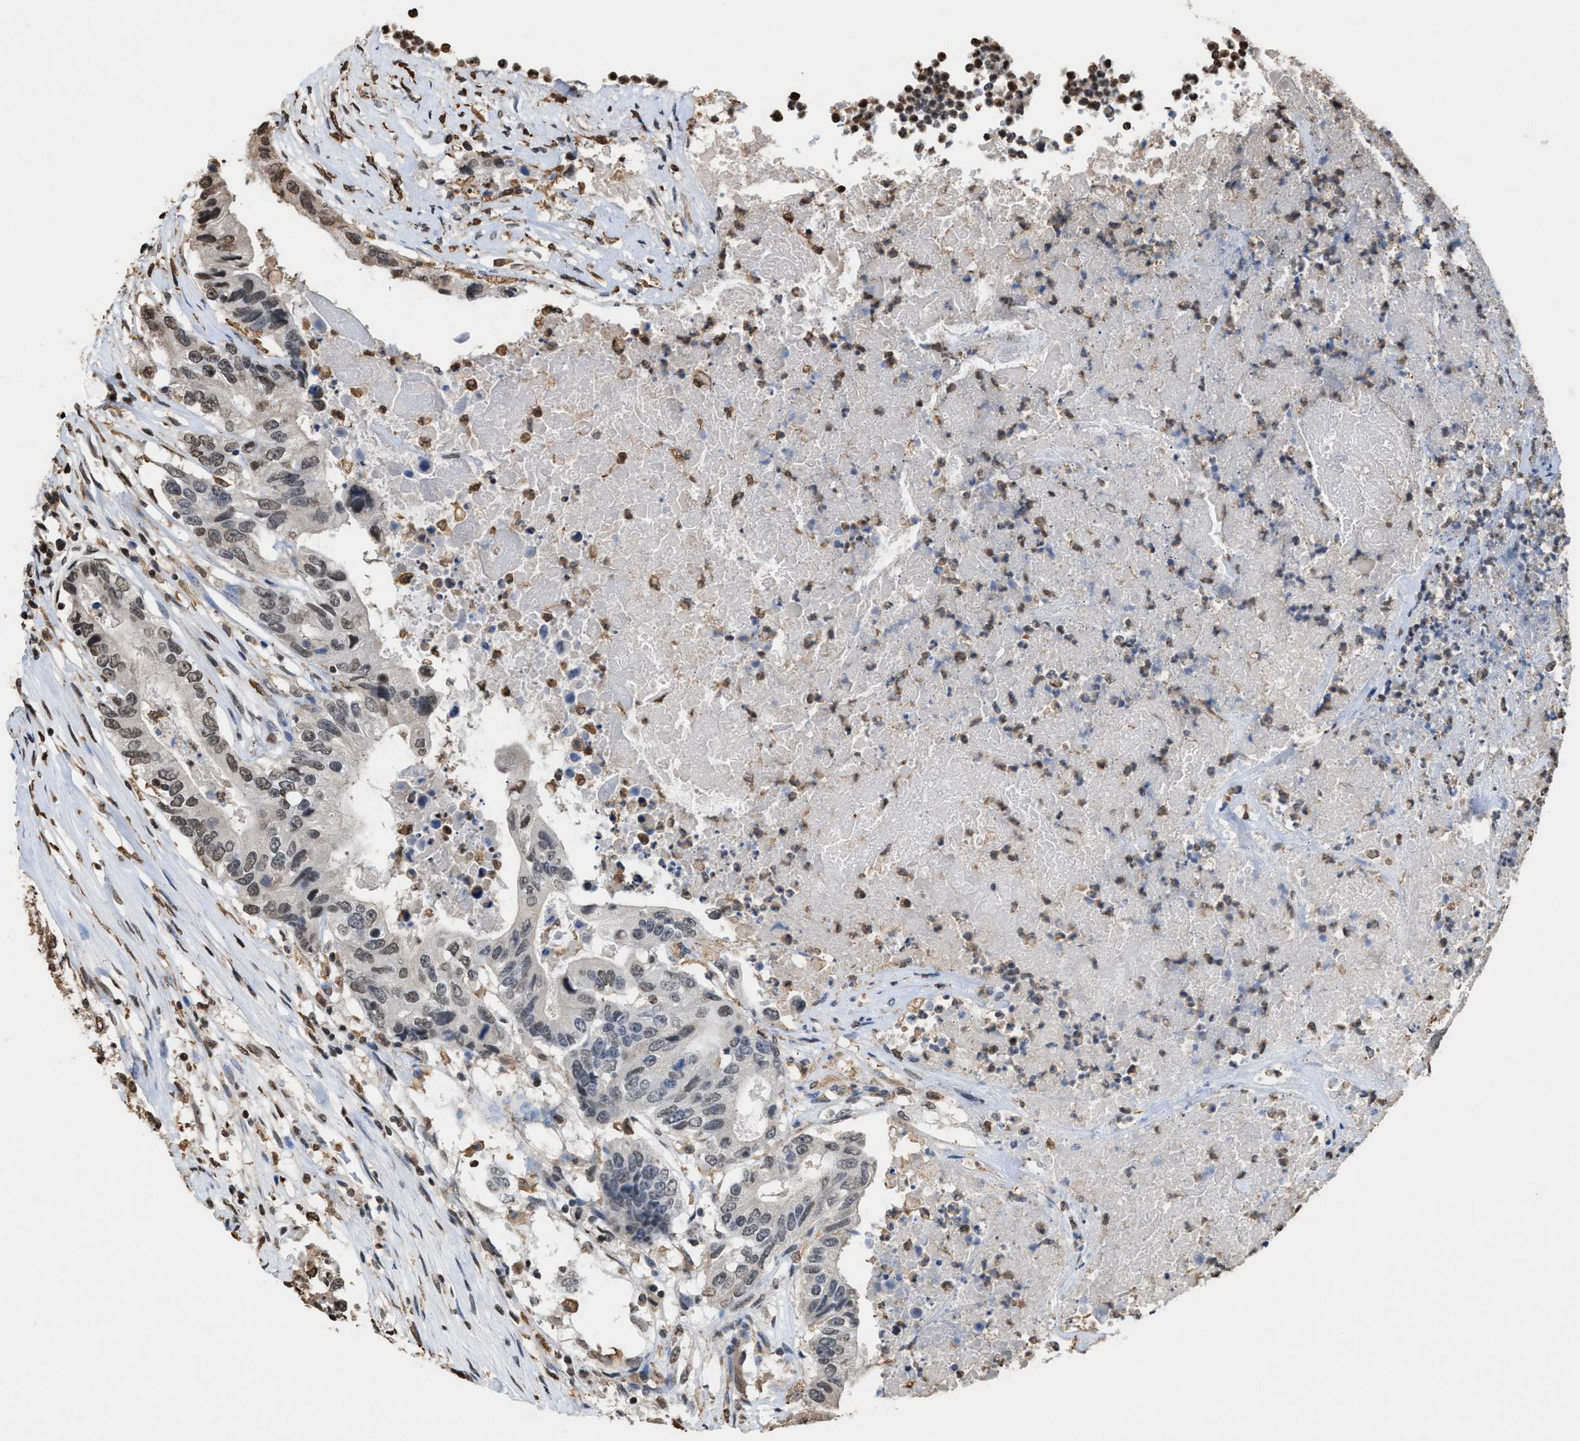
{"staining": {"intensity": "moderate", "quantity": "<25%", "location": "nuclear"}, "tissue": "colorectal cancer", "cell_type": "Tumor cells", "image_type": "cancer", "snomed": [{"axis": "morphology", "description": "Adenocarcinoma, NOS"}, {"axis": "topography", "description": "Colon"}], "caption": "Moderate nuclear staining is appreciated in approximately <25% of tumor cells in adenocarcinoma (colorectal).", "gene": "NUP88", "patient": {"sex": "female", "age": 77}}